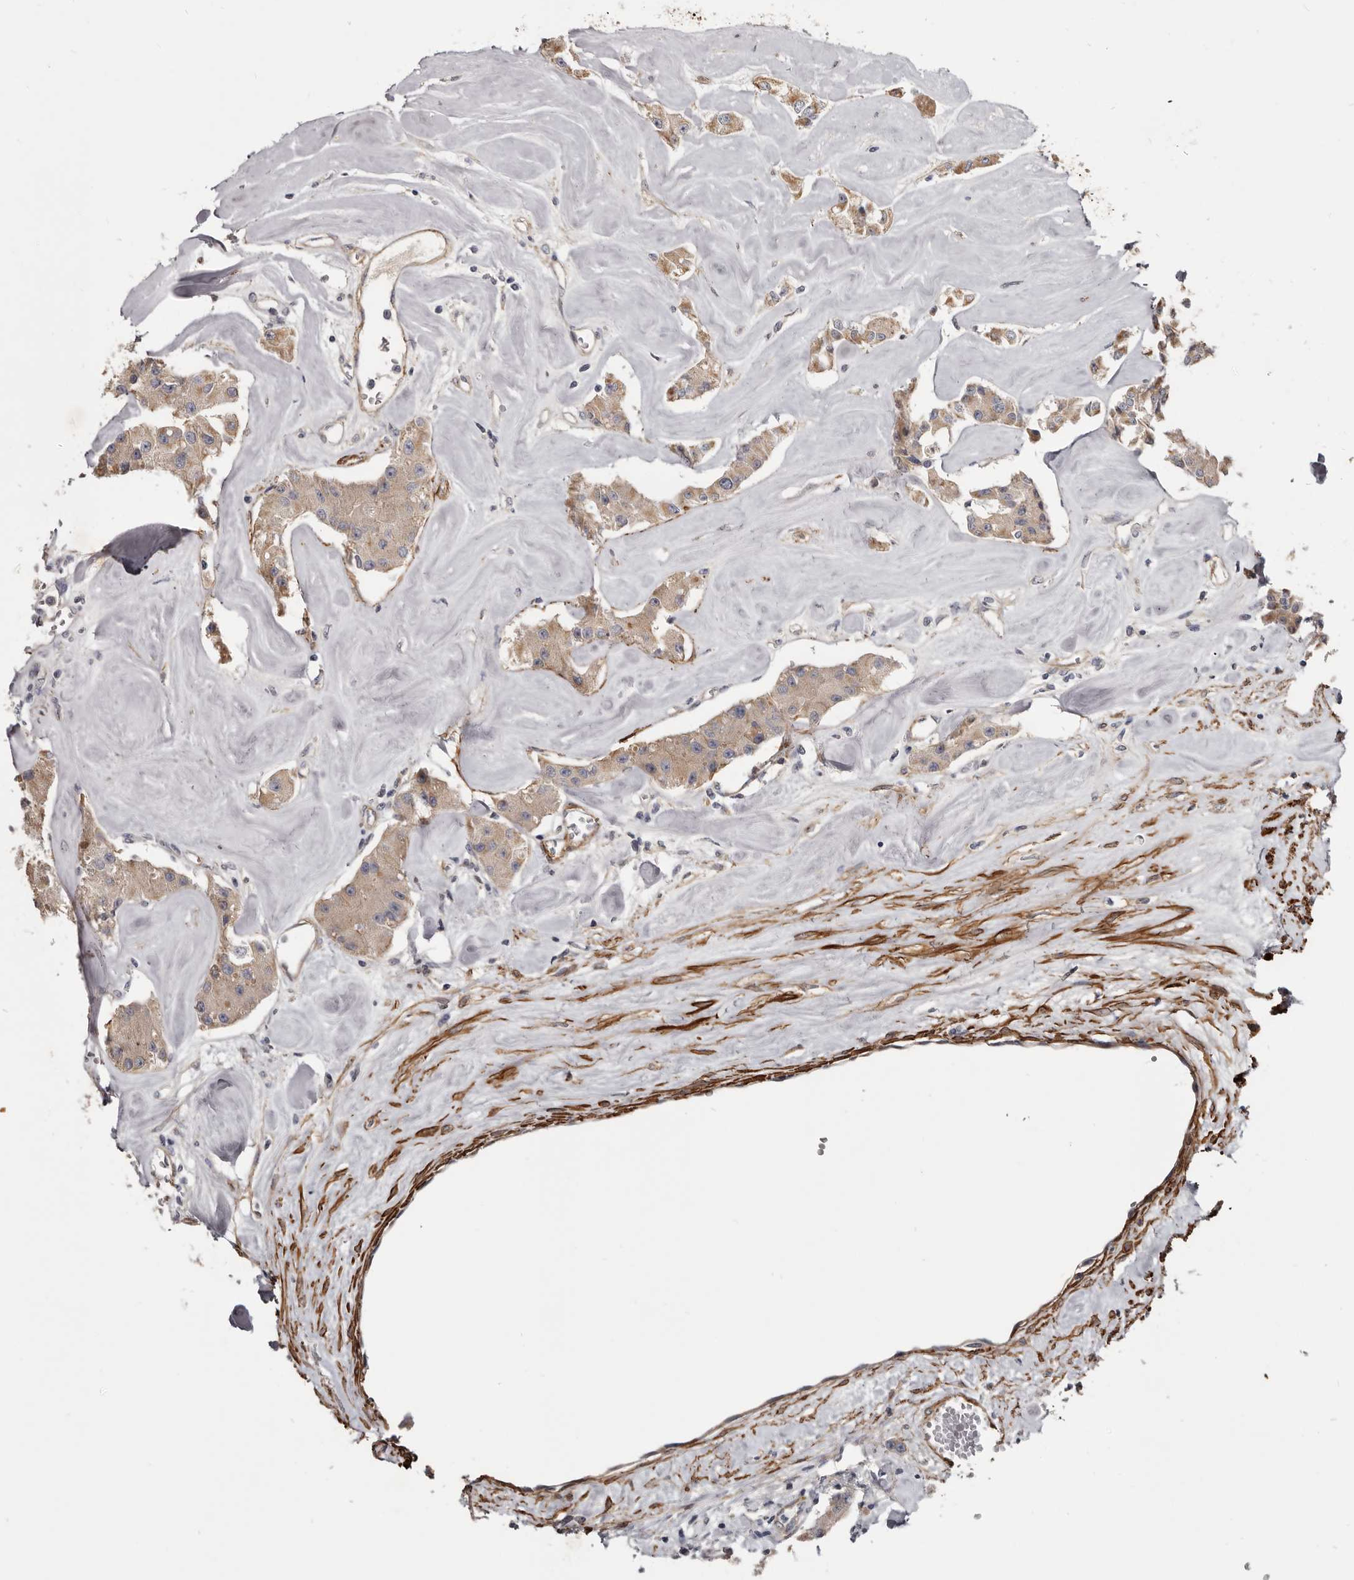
{"staining": {"intensity": "moderate", "quantity": ">75%", "location": "cytoplasmic/membranous"}, "tissue": "carcinoid", "cell_type": "Tumor cells", "image_type": "cancer", "snomed": [{"axis": "morphology", "description": "Carcinoid, malignant, NOS"}, {"axis": "topography", "description": "Pancreas"}], "caption": "Protein staining of carcinoid tissue exhibits moderate cytoplasmic/membranous expression in approximately >75% of tumor cells. (Brightfield microscopy of DAB IHC at high magnification).", "gene": "CGN", "patient": {"sex": "male", "age": 41}}